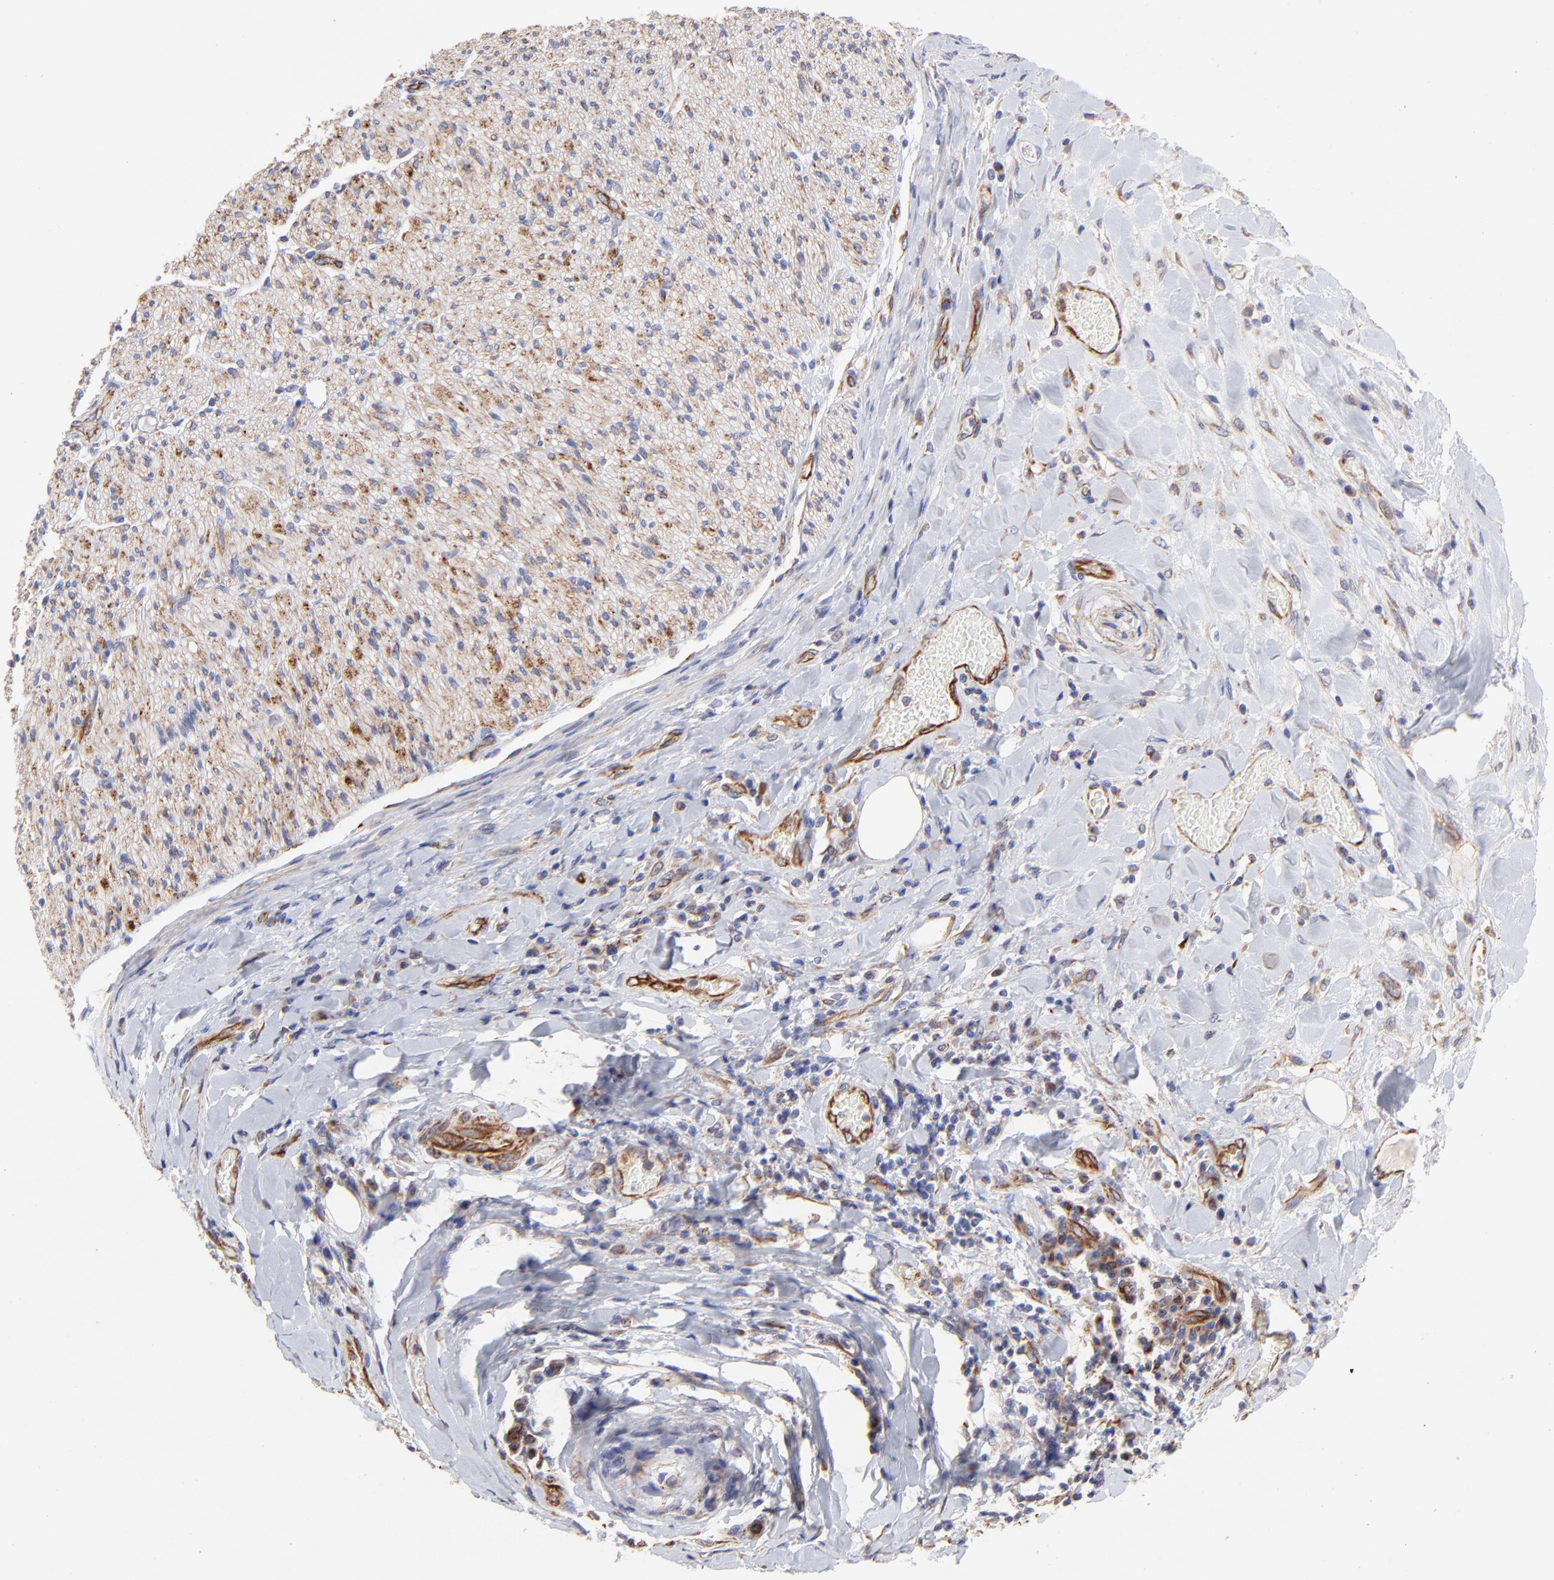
{"staining": {"intensity": "strong", "quantity": ">75%", "location": "cytoplasmic/membranous"}, "tissue": "liver cancer", "cell_type": "Tumor cells", "image_type": "cancer", "snomed": [{"axis": "morphology", "description": "Cholangiocarcinoma"}, {"axis": "topography", "description": "Liver"}], "caption": "Cholangiocarcinoma (liver) tissue shows strong cytoplasmic/membranous staining in about >75% of tumor cells, visualized by immunohistochemistry.", "gene": "COX8C", "patient": {"sex": "male", "age": 58}}